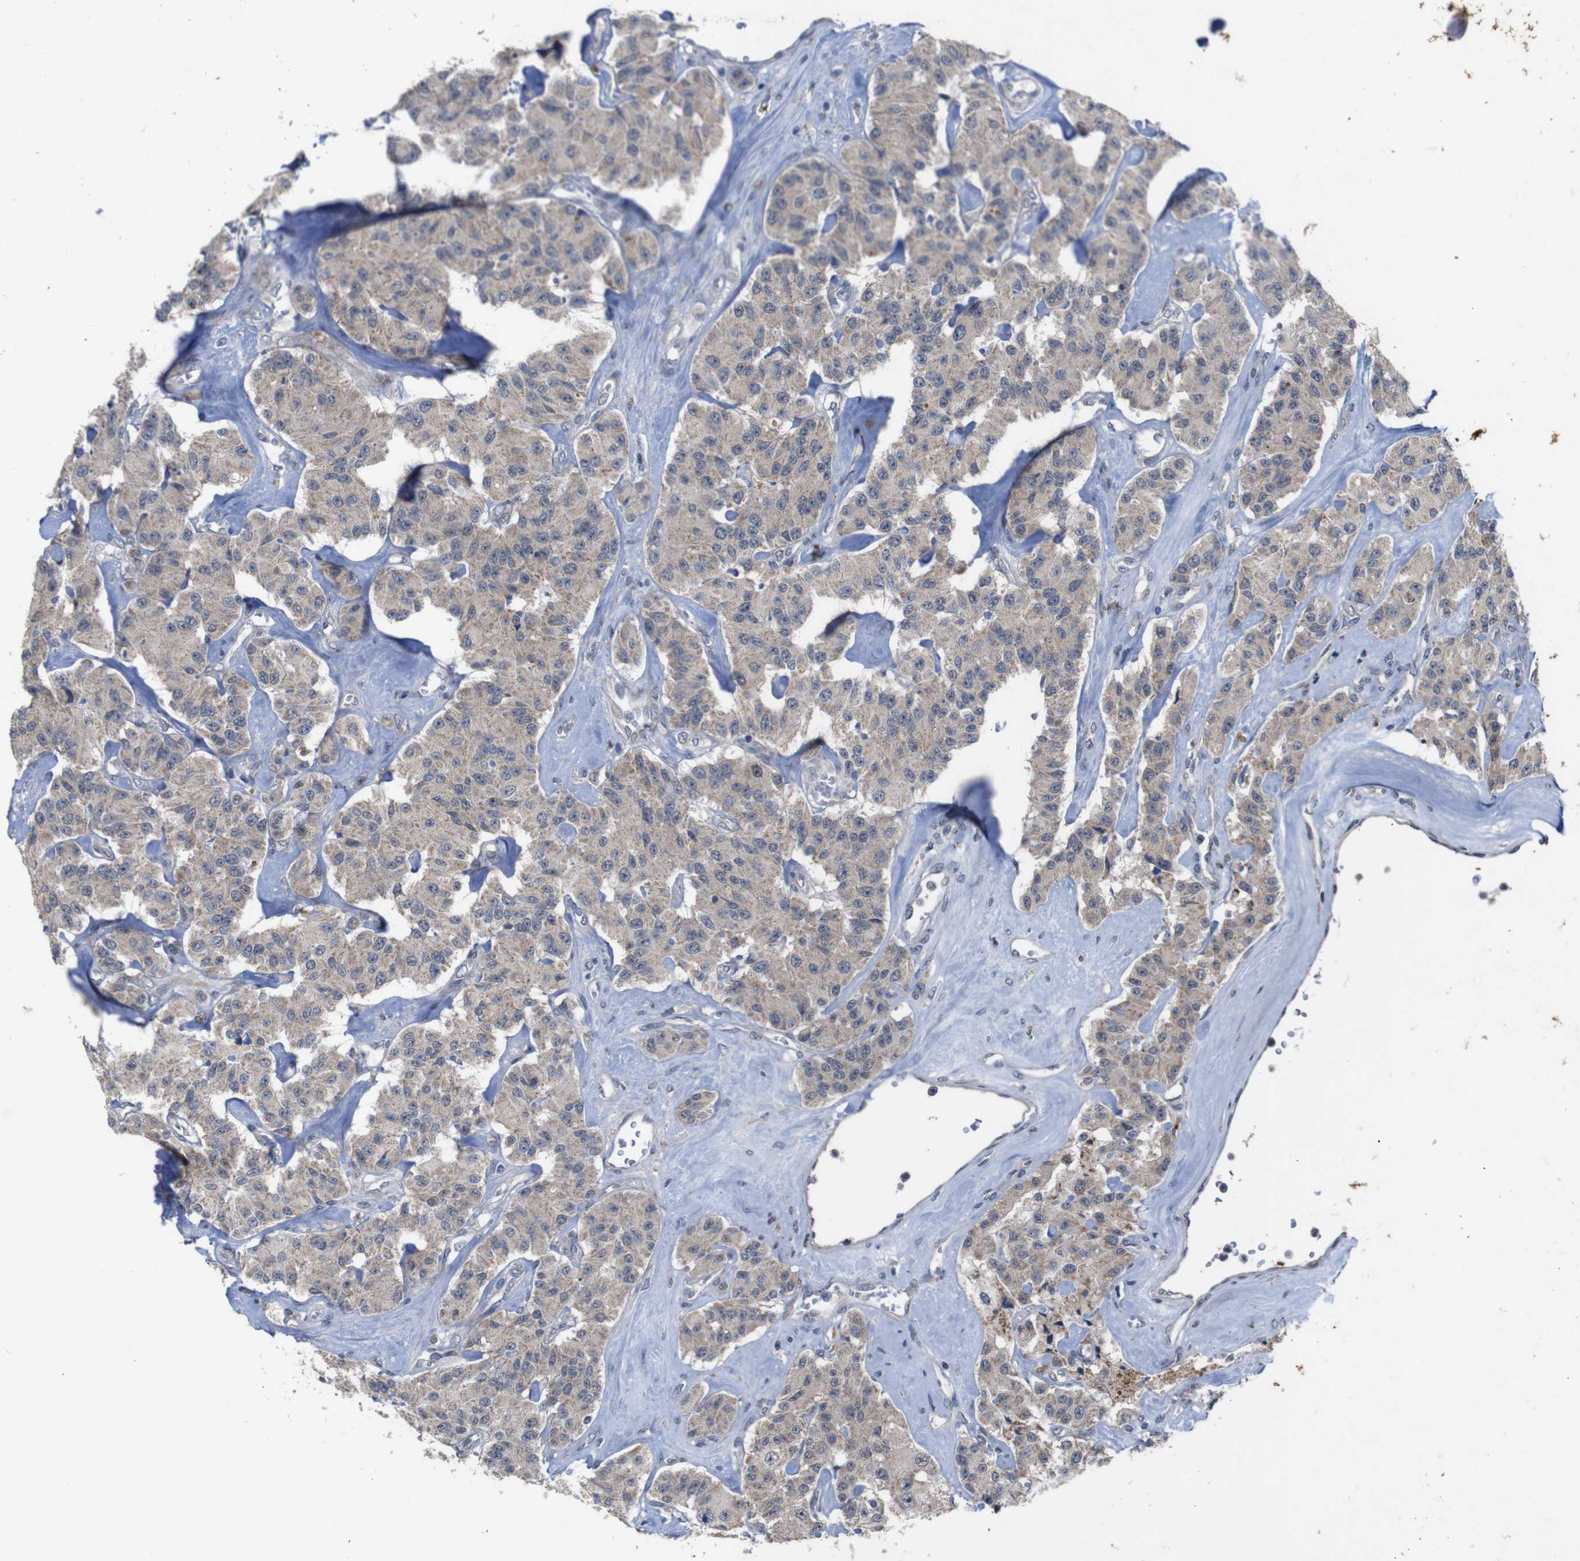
{"staining": {"intensity": "weak", "quantity": ">75%", "location": "cytoplasmic/membranous"}, "tissue": "carcinoid", "cell_type": "Tumor cells", "image_type": "cancer", "snomed": [{"axis": "morphology", "description": "Carcinoid, malignant, NOS"}, {"axis": "topography", "description": "Pancreas"}], "caption": "Immunohistochemistry (DAB (3,3'-diaminobenzidine)) staining of carcinoid shows weak cytoplasmic/membranous protein expression in about >75% of tumor cells.", "gene": "ATP7B", "patient": {"sex": "male", "age": 41}}